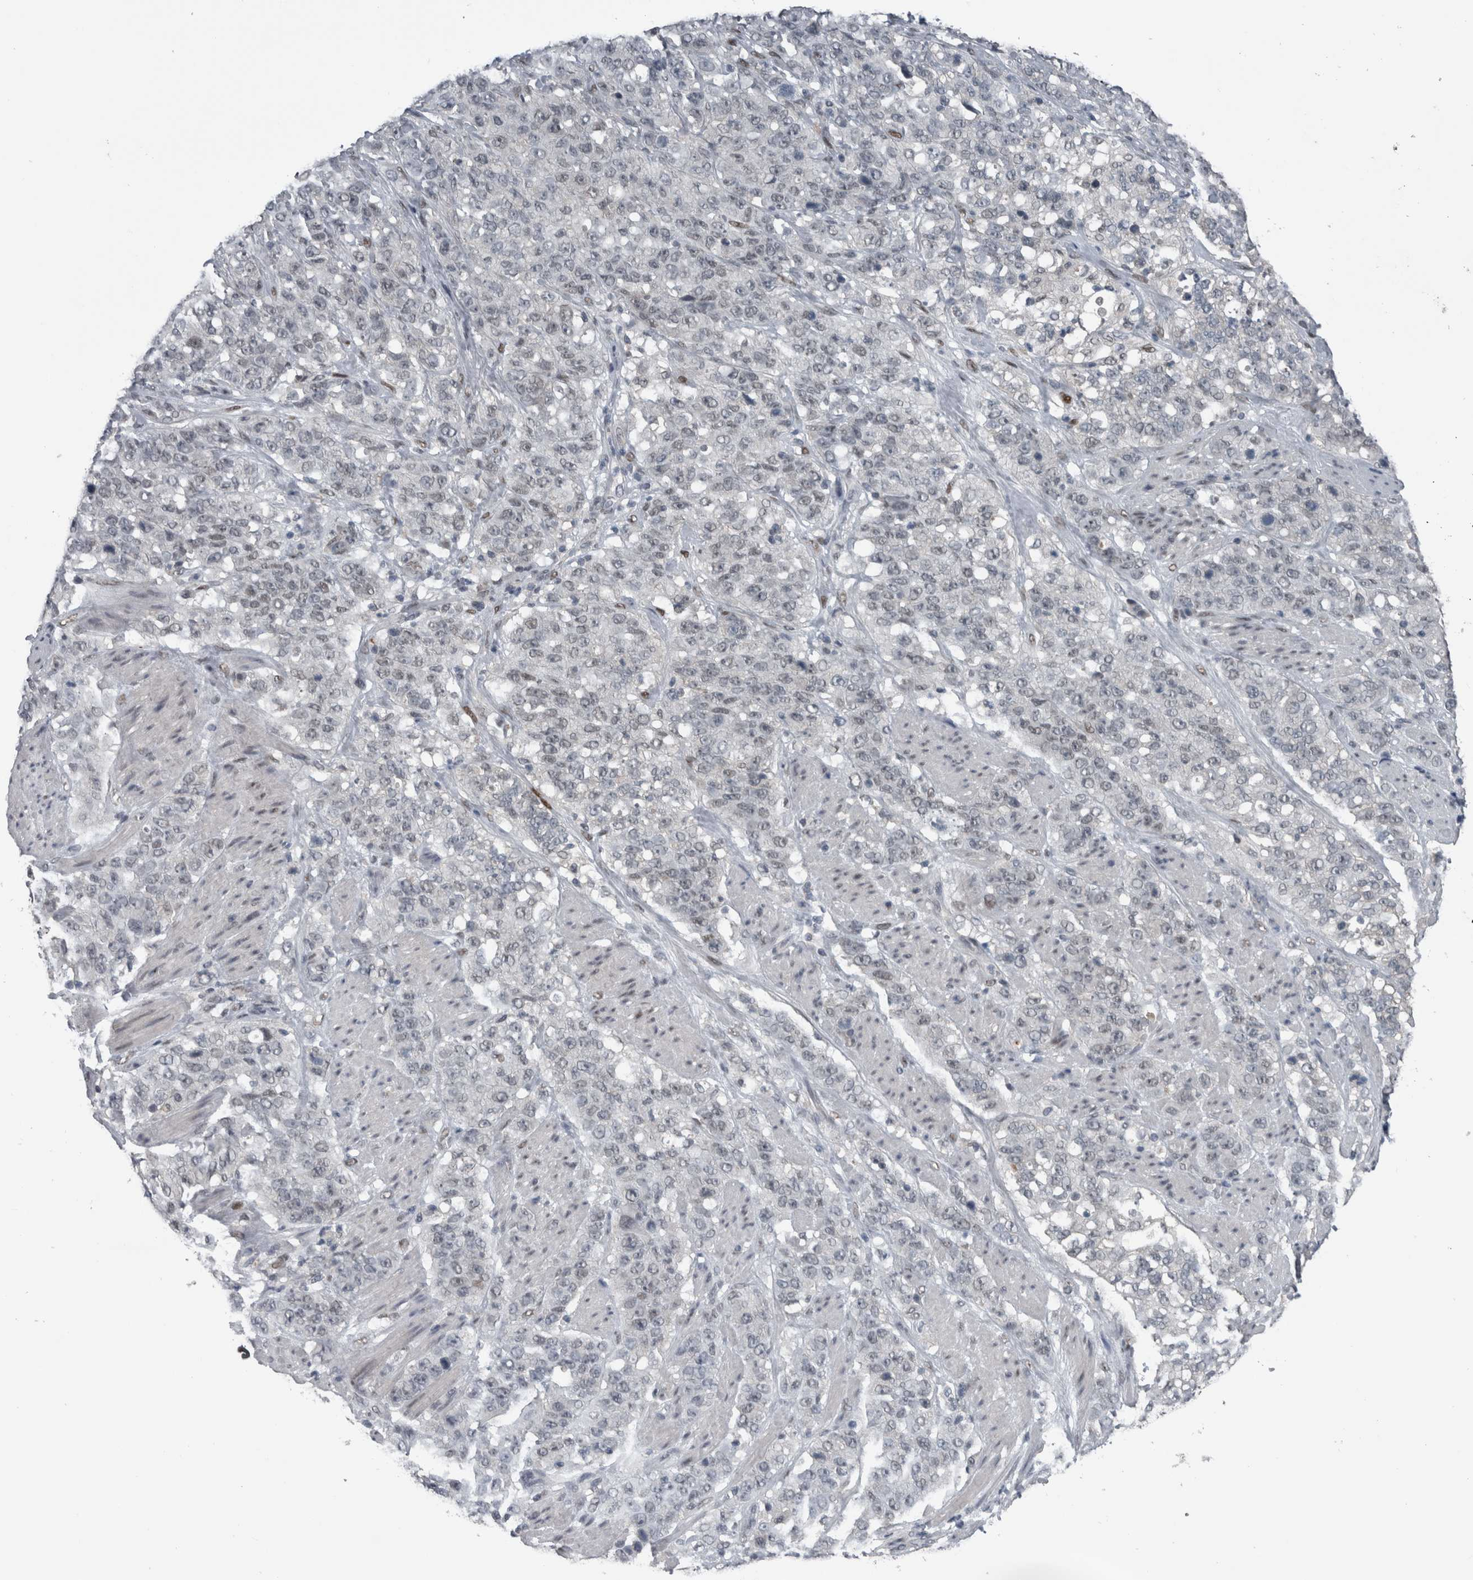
{"staining": {"intensity": "negative", "quantity": "none", "location": "none"}, "tissue": "stomach cancer", "cell_type": "Tumor cells", "image_type": "cancer", "snomed": [{"axis": "morphology", "description": "Adenocarcinoma, NOS"}, {"axis": "topography", "description": "Stomach"}], "caption": "Image shows no protein positivity in tumor cells of stomach cancer (adenocarcinoma) tissue.", "gene": "ZBTB21", "patient": {"sex": "male", "age": 48}}